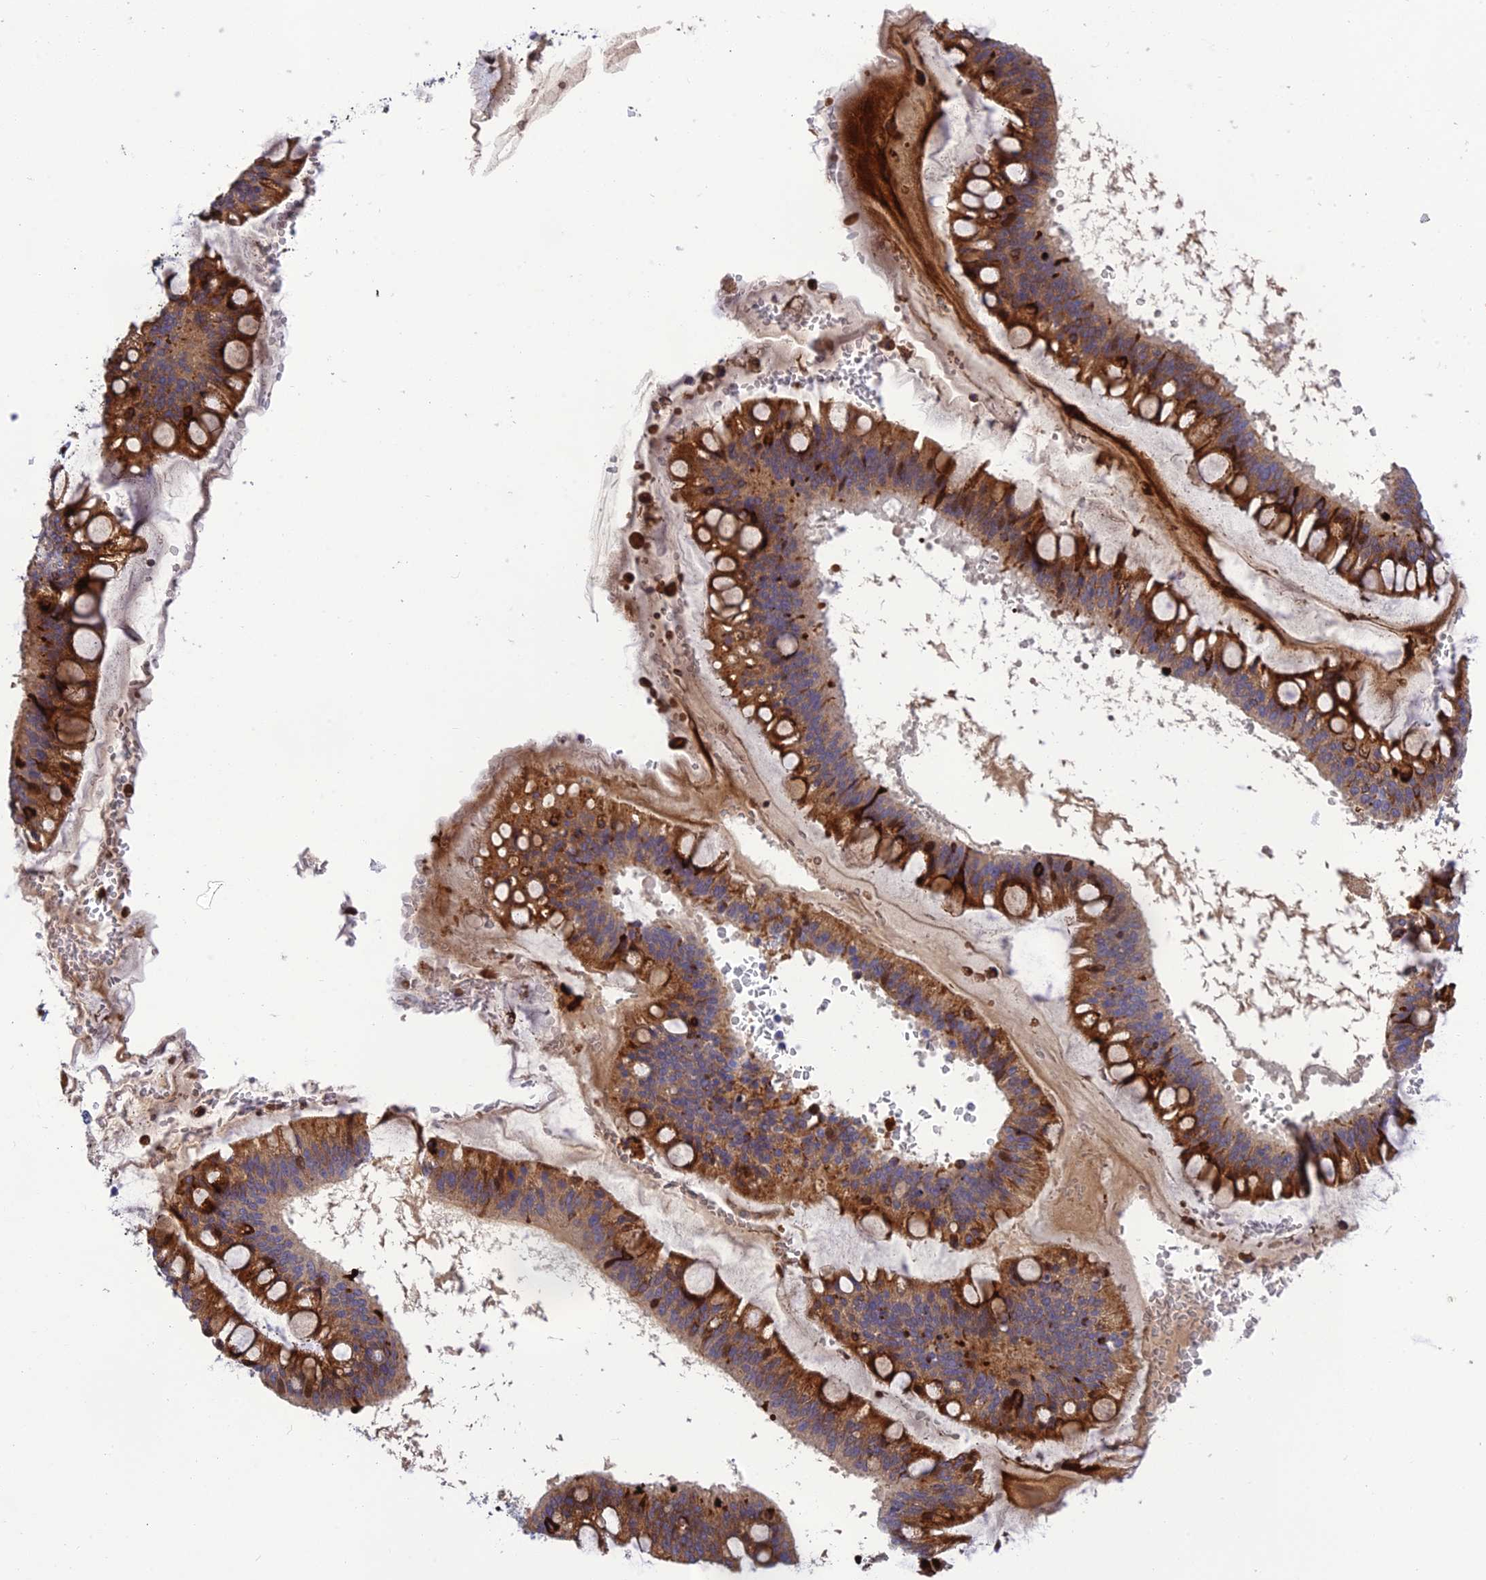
{"staining": {"intensity": "strong", "quantity": ">75%", "location": "cytoplasmic/membranous"}, "tissue": "ovarian cancer", "cell_type": "Tumor cells", "image_type": "cancer", "snomed": [{"axis": "morphology", "description": "Cystadenocarcinoma, mucinous, NOS"}, {"axis": "topography", "description": "Ovary"}], "caption": "Tumor cells show strong cytoplasmic/membranous positivity in approximately >75% of cells in ovarian mucinous cystadenocarcinoma.", "gene": "CPSF4L", "patient": {"sex": "female", "age": 73}}